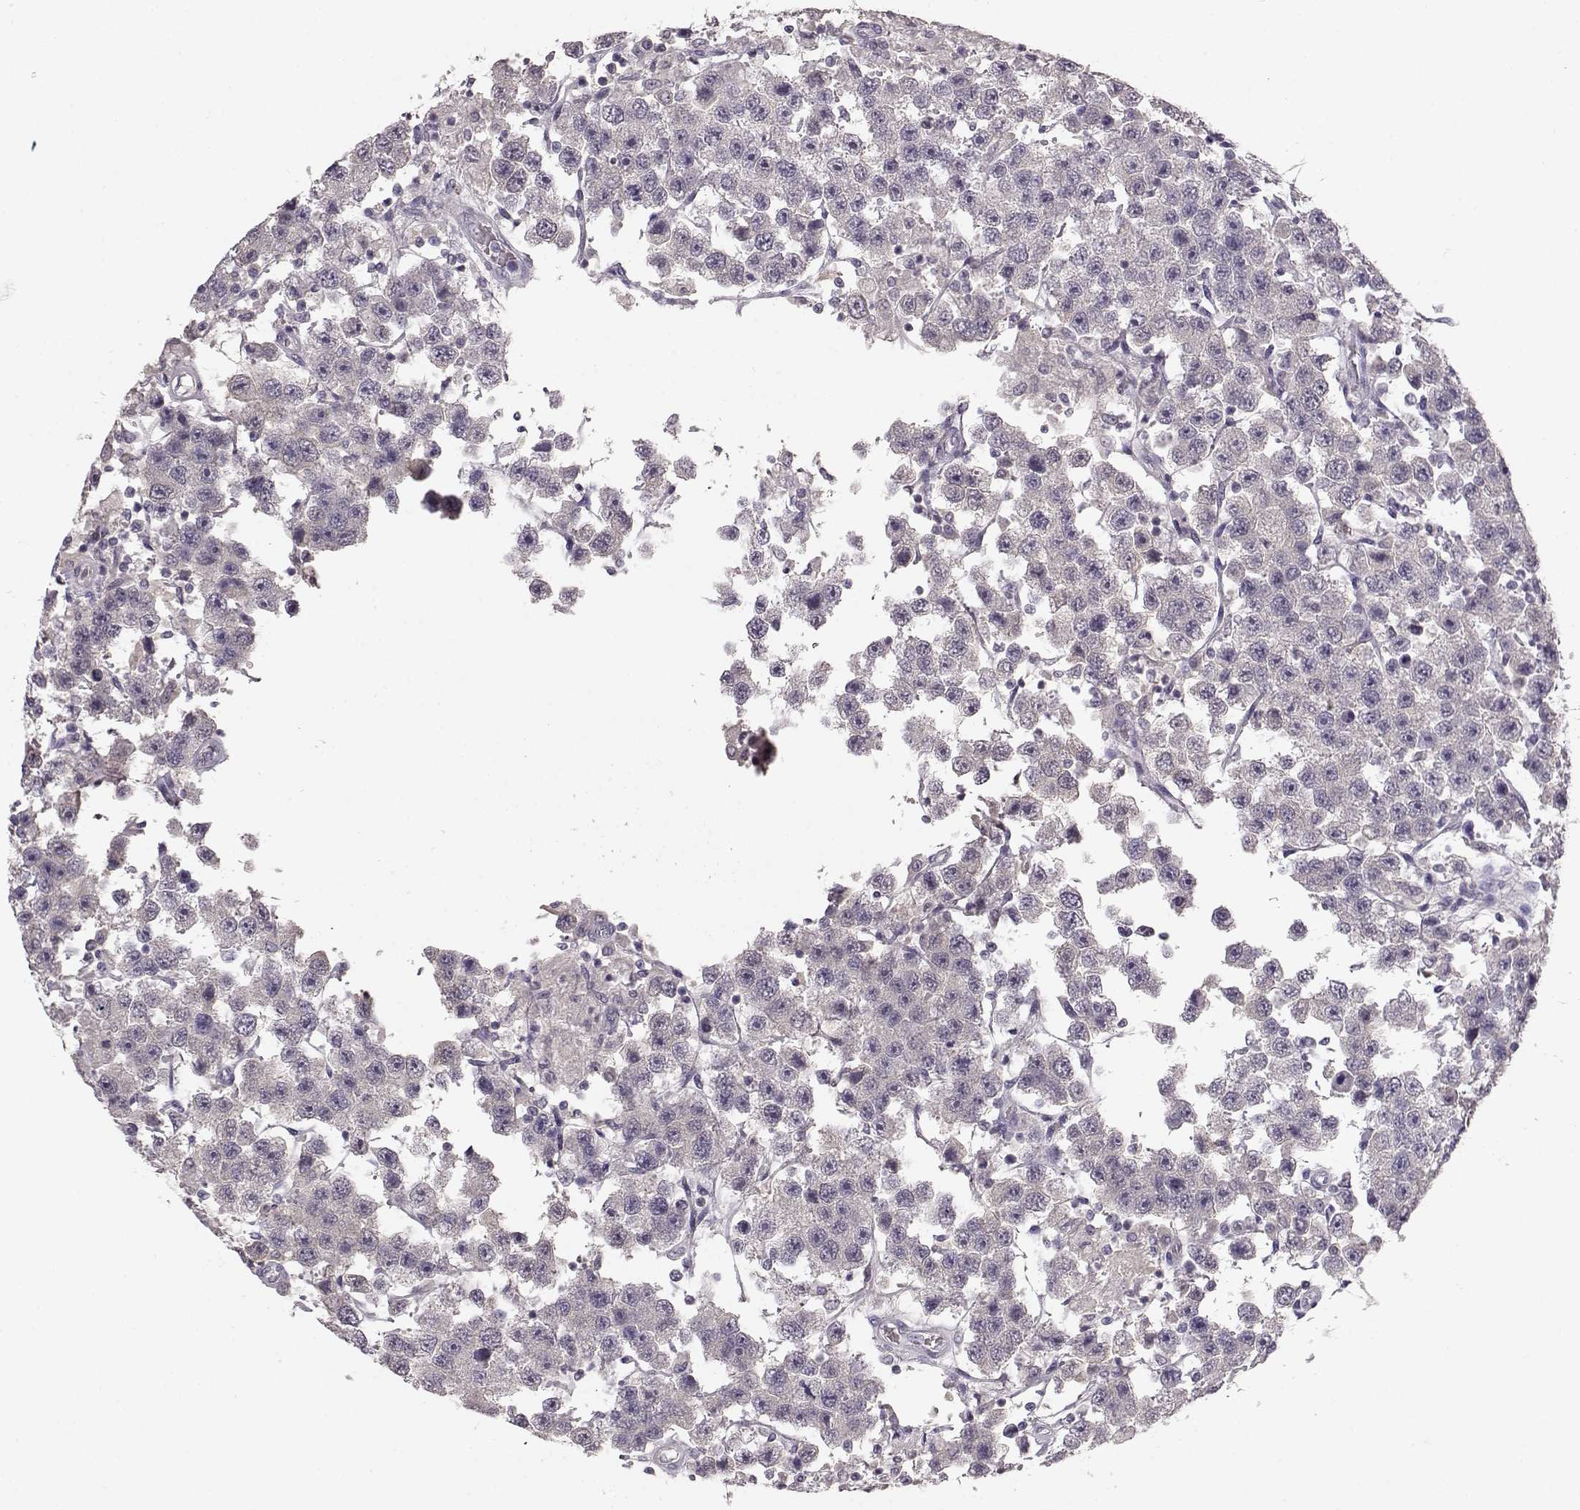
{"staining": {"intensity": "negative", "quantity": "none", "location": "none"}, "tissue": "testis cancer", "cell_type": "Tumor cells", "image_type": "cancer", "snomed": [{"axis": "morphology", "description": "Seminoma, NOS"}, {"axis": "topography", "description": "Testis"}], "caption": "This is an immunohistochemistry micrograph of human testis seminoma. There is no positivity in tumor cells.", "gene": "BFSP2", "patient": {"sex": "male", "age": 45}}